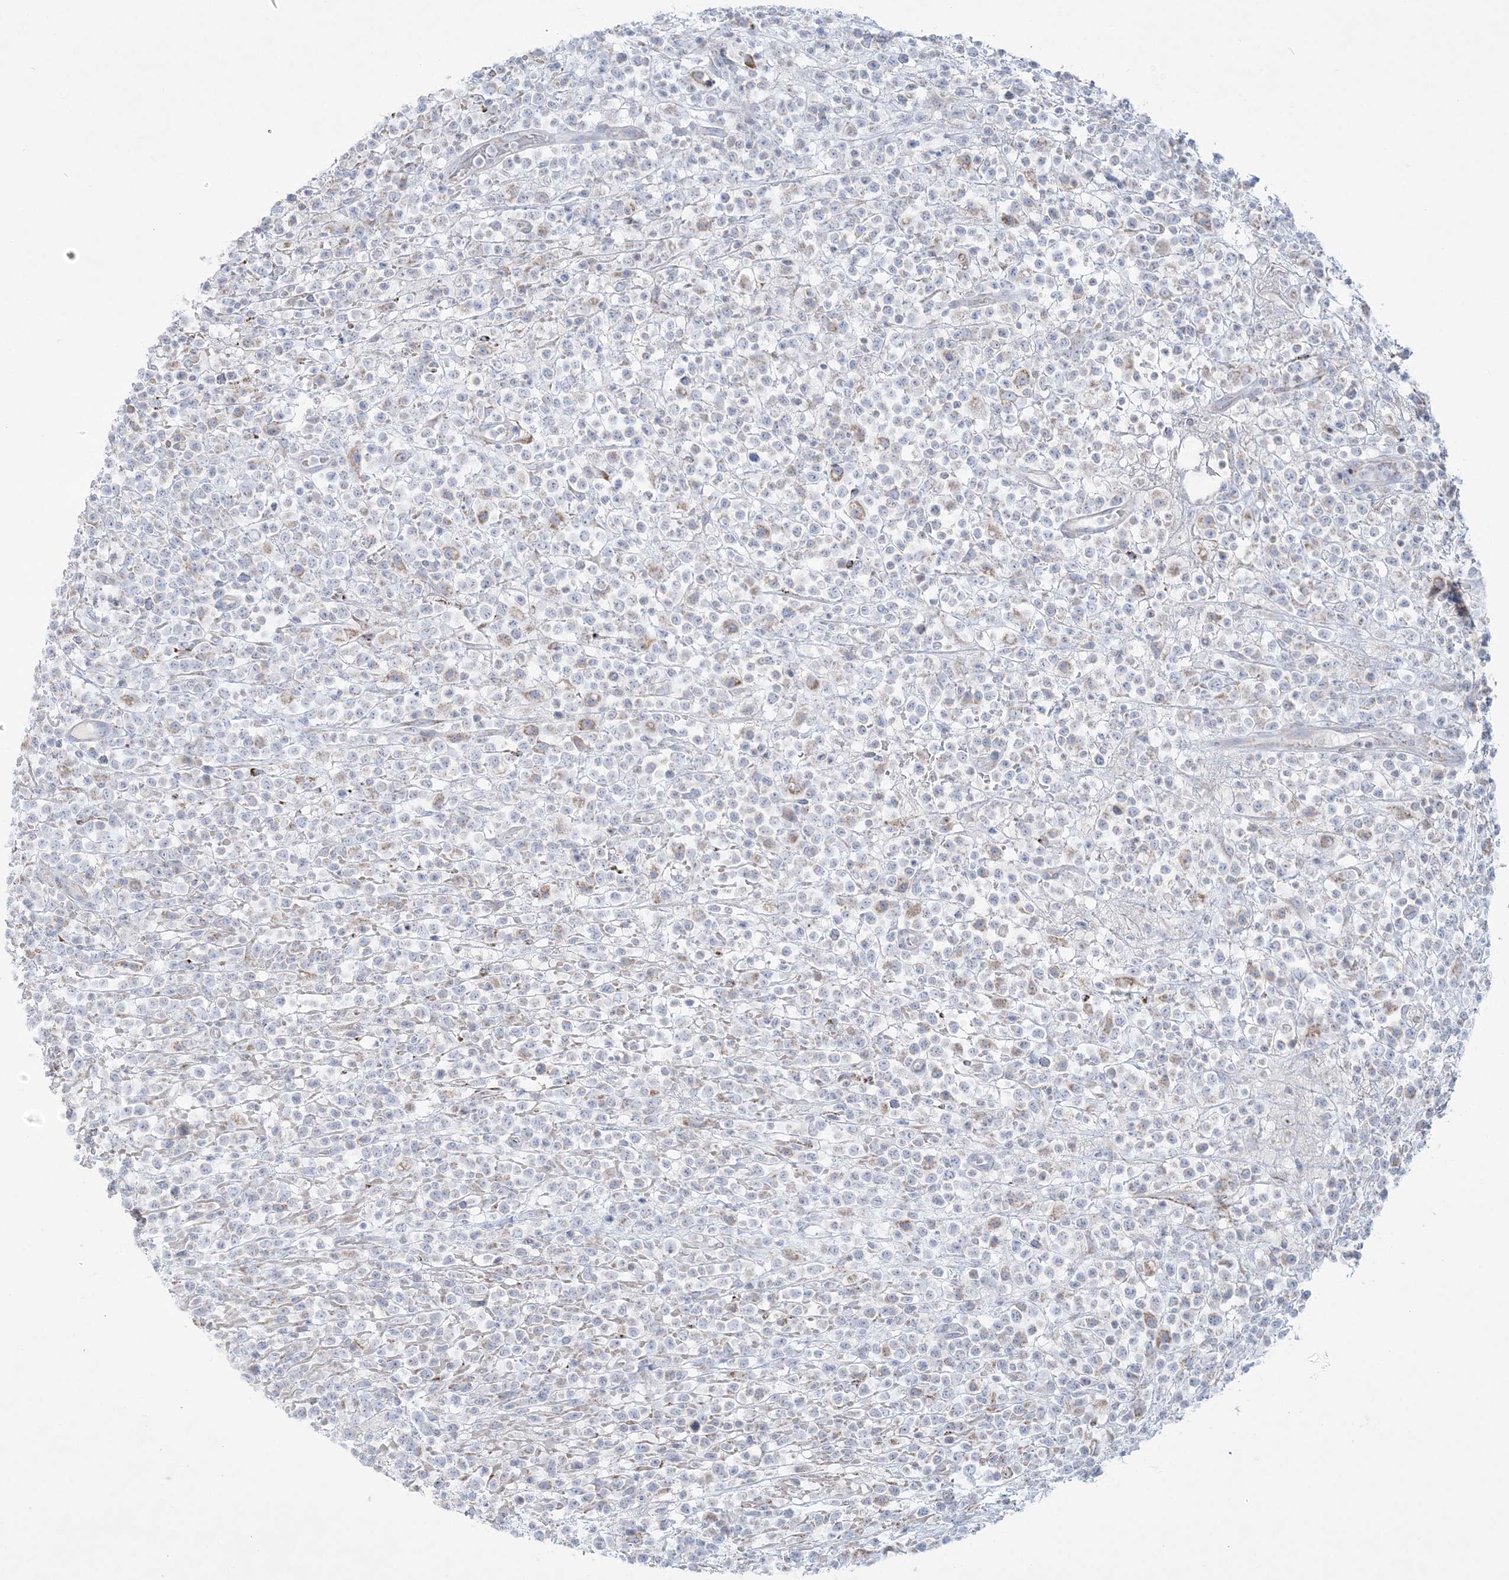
{"staining": {"intensity": "weak", "quantity": "<25%", "location": "cytoplasmic/membranous"}, "tissue": "lymphoma", "cell_type": "Tumor cells", "image_type": "cancer", "snomed": [{"axis": "morphology", "description": "Malignant lymphoma, non-Hodgkin's type, High grade"}, {"axis": "topography", "description": "Colon"}], "caption": "Immunohistochemical staining of lymphoma exhibits no significant staining in tumor cells.", "gene": "TBC1D7", "patient": {"sex": "female", "age": 53}}